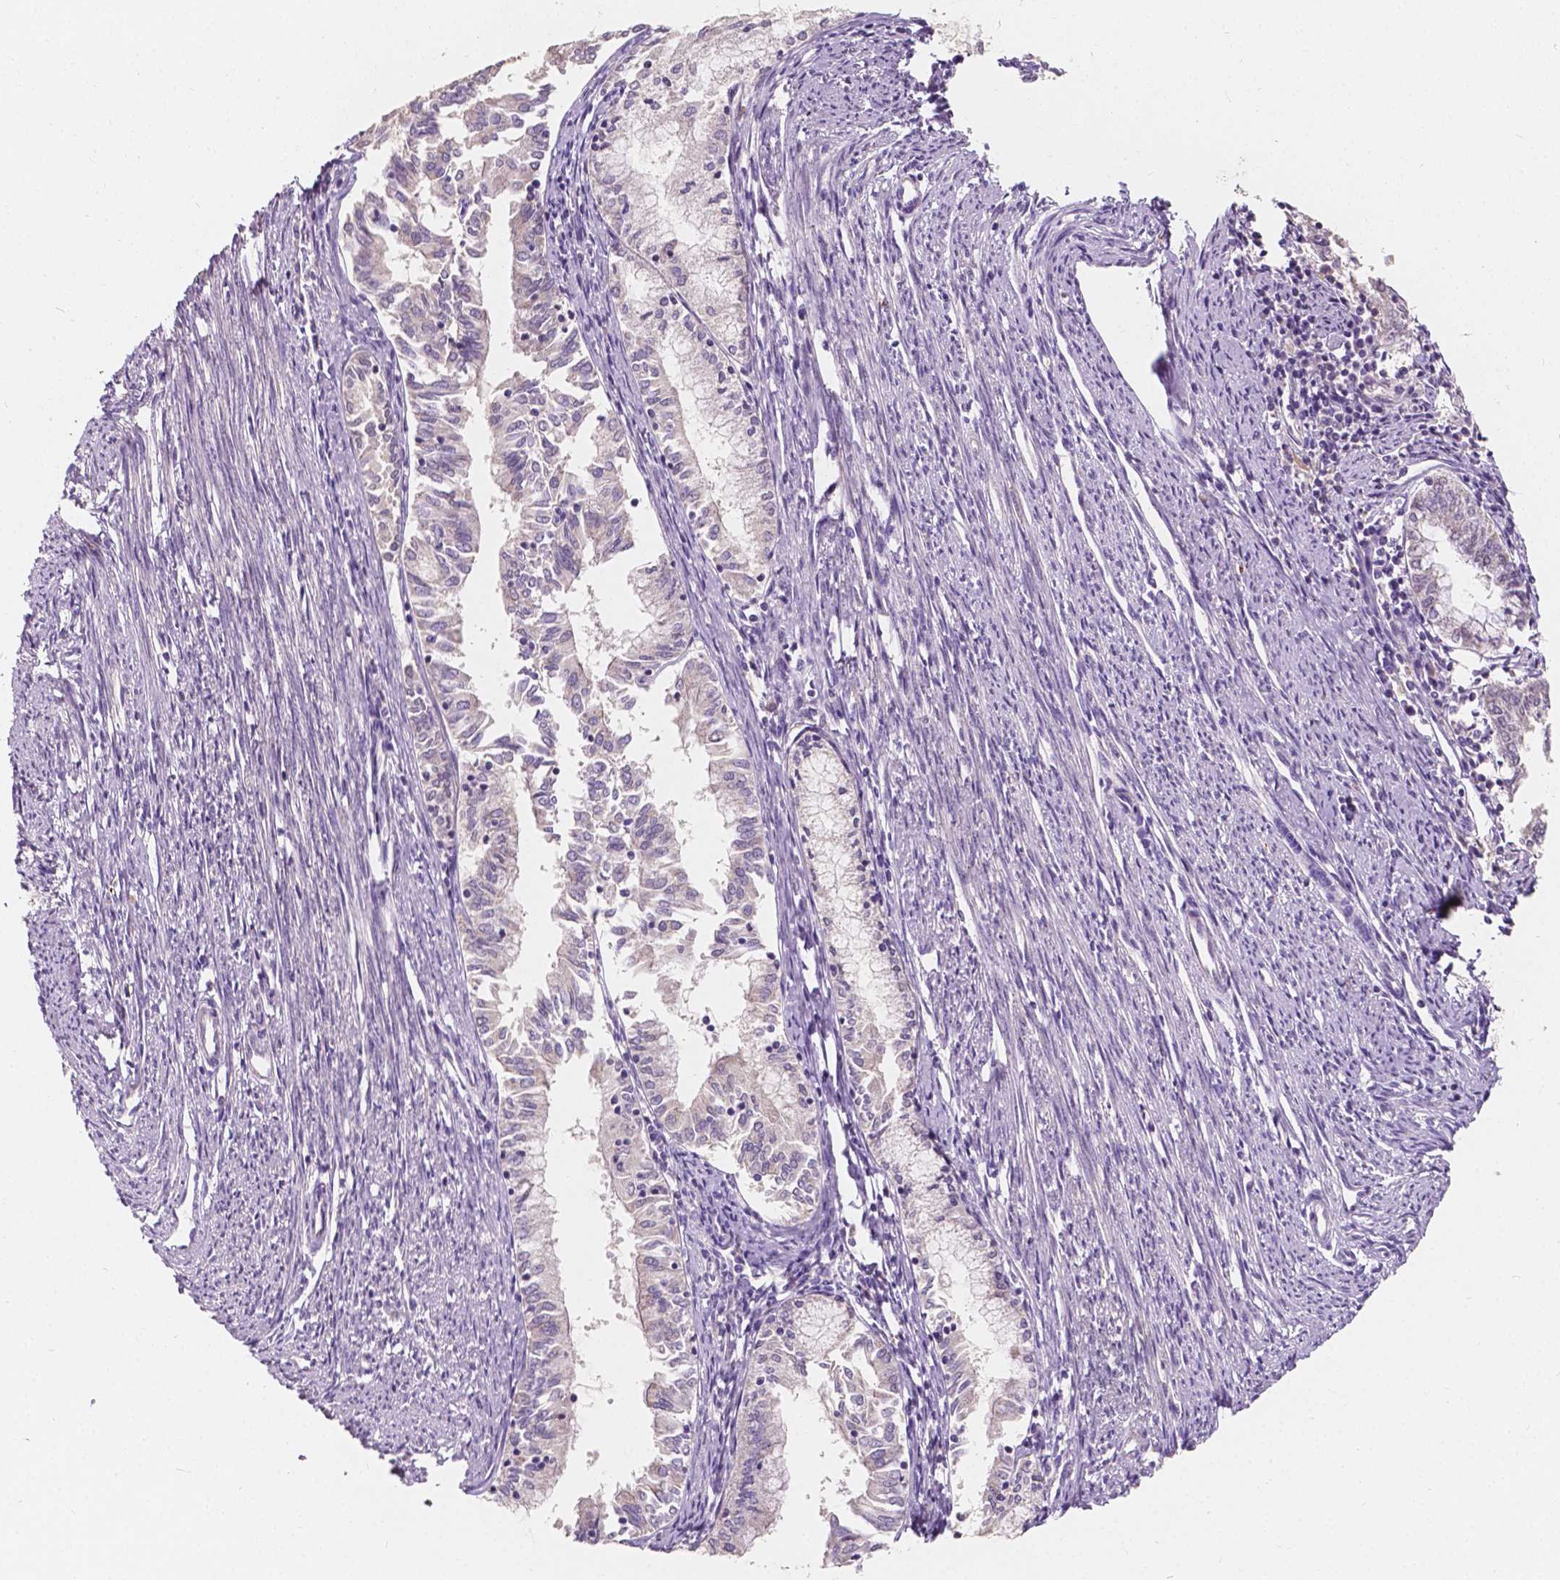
{"staining": {"intensity": "negative", "quantity": "none", "location": "none"}, "tissue": "endometrial cancer", "cell_type": "Tumor cells", "image_type": "cancer", "snomed": [{"axis": "morphology", "description": "Adenocarcinoma, NOS"}, {"axis": "topography", "description": "Endometrium"}], "caption": "A photomicrograph of human endometrial cancer is negative for staining in tumor cells.", "gene": "SIRT2", "patient": {"sex": "female", "age": 79}}